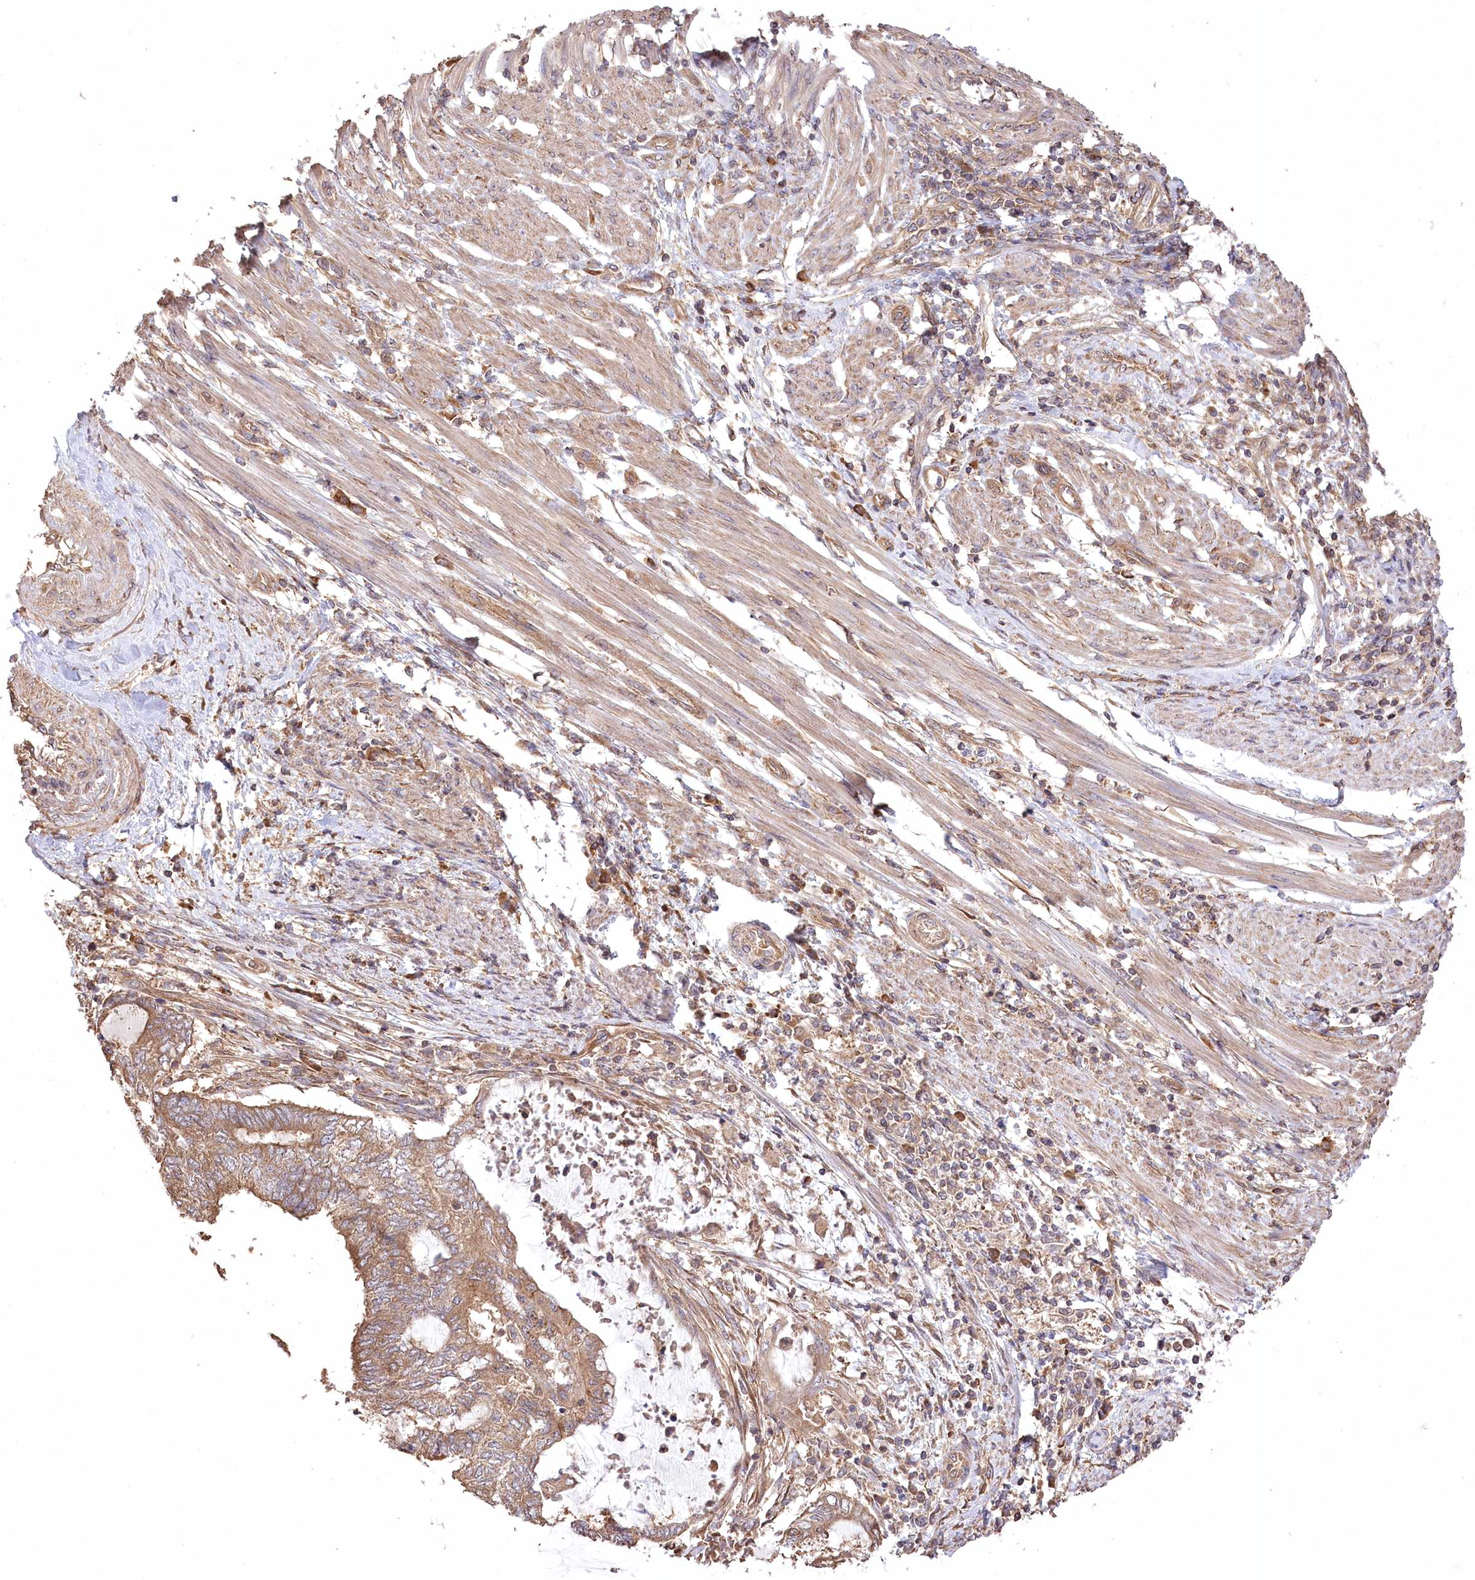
{"staining": {"intensity": "moderate", "quantity": ">75%", "location": "cytoplasmic/membranous"}, "tissue": "endometrial cancer", "cell_type": "Tumor cells", "image_type": "cancer", "snomed": [{"axis": "morphology", "description": "Adenocarcinoma, NOS"}, {"axis": "topography", "description": "Uterus"}, {"axis": "topography", "description": "Endometrium"}], "caption": "Adenocarcinoma (endometrial) was stained to show a protein in brown. There is medium levels of moderate cytoplasmic/membranous expression in about >75% of tumor cells.", "gene": "PRSS53", "patient": {"sex": "female", "age": 70}}